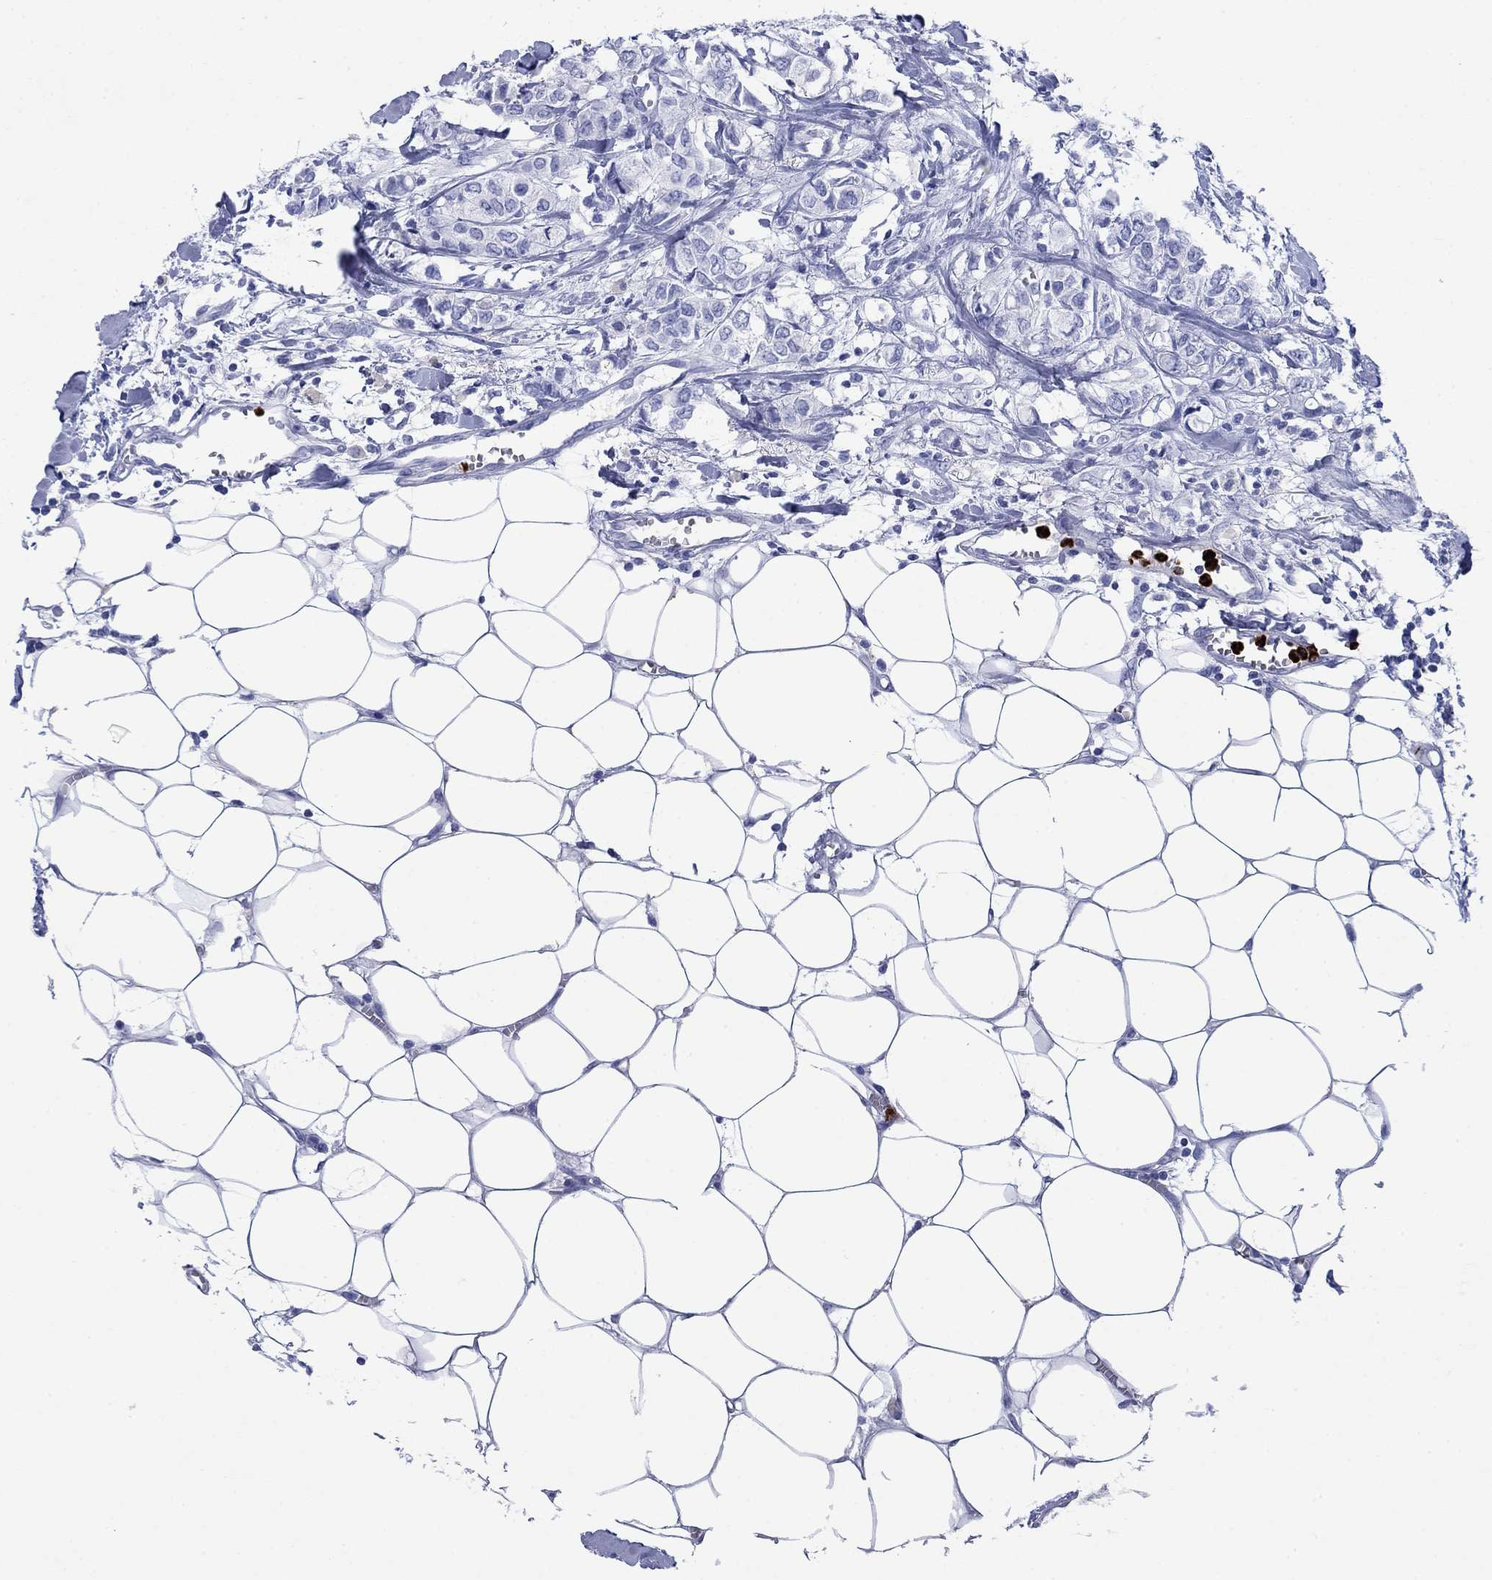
{"staining": {"intensity": "negative", "quantity": "none", "location": "none"}, "tissue": "breast cancer", "cell_type": "Tumor cells", "image_type": "cancer", "snomed": [{"axis": "morphology", "description": "Duct carcinoma"}, {"axis": "topography", "description": "Breast"}], "caption": "Image shows no protein expression in tumor cells of breast invasive ductal carcinoma tissue. The staining is performed using DAB brown chromogen with nuclei counter-stained in using hematoxylin.", "gene": "AZU1", "patient": {"sex": "female", "age": 85}}